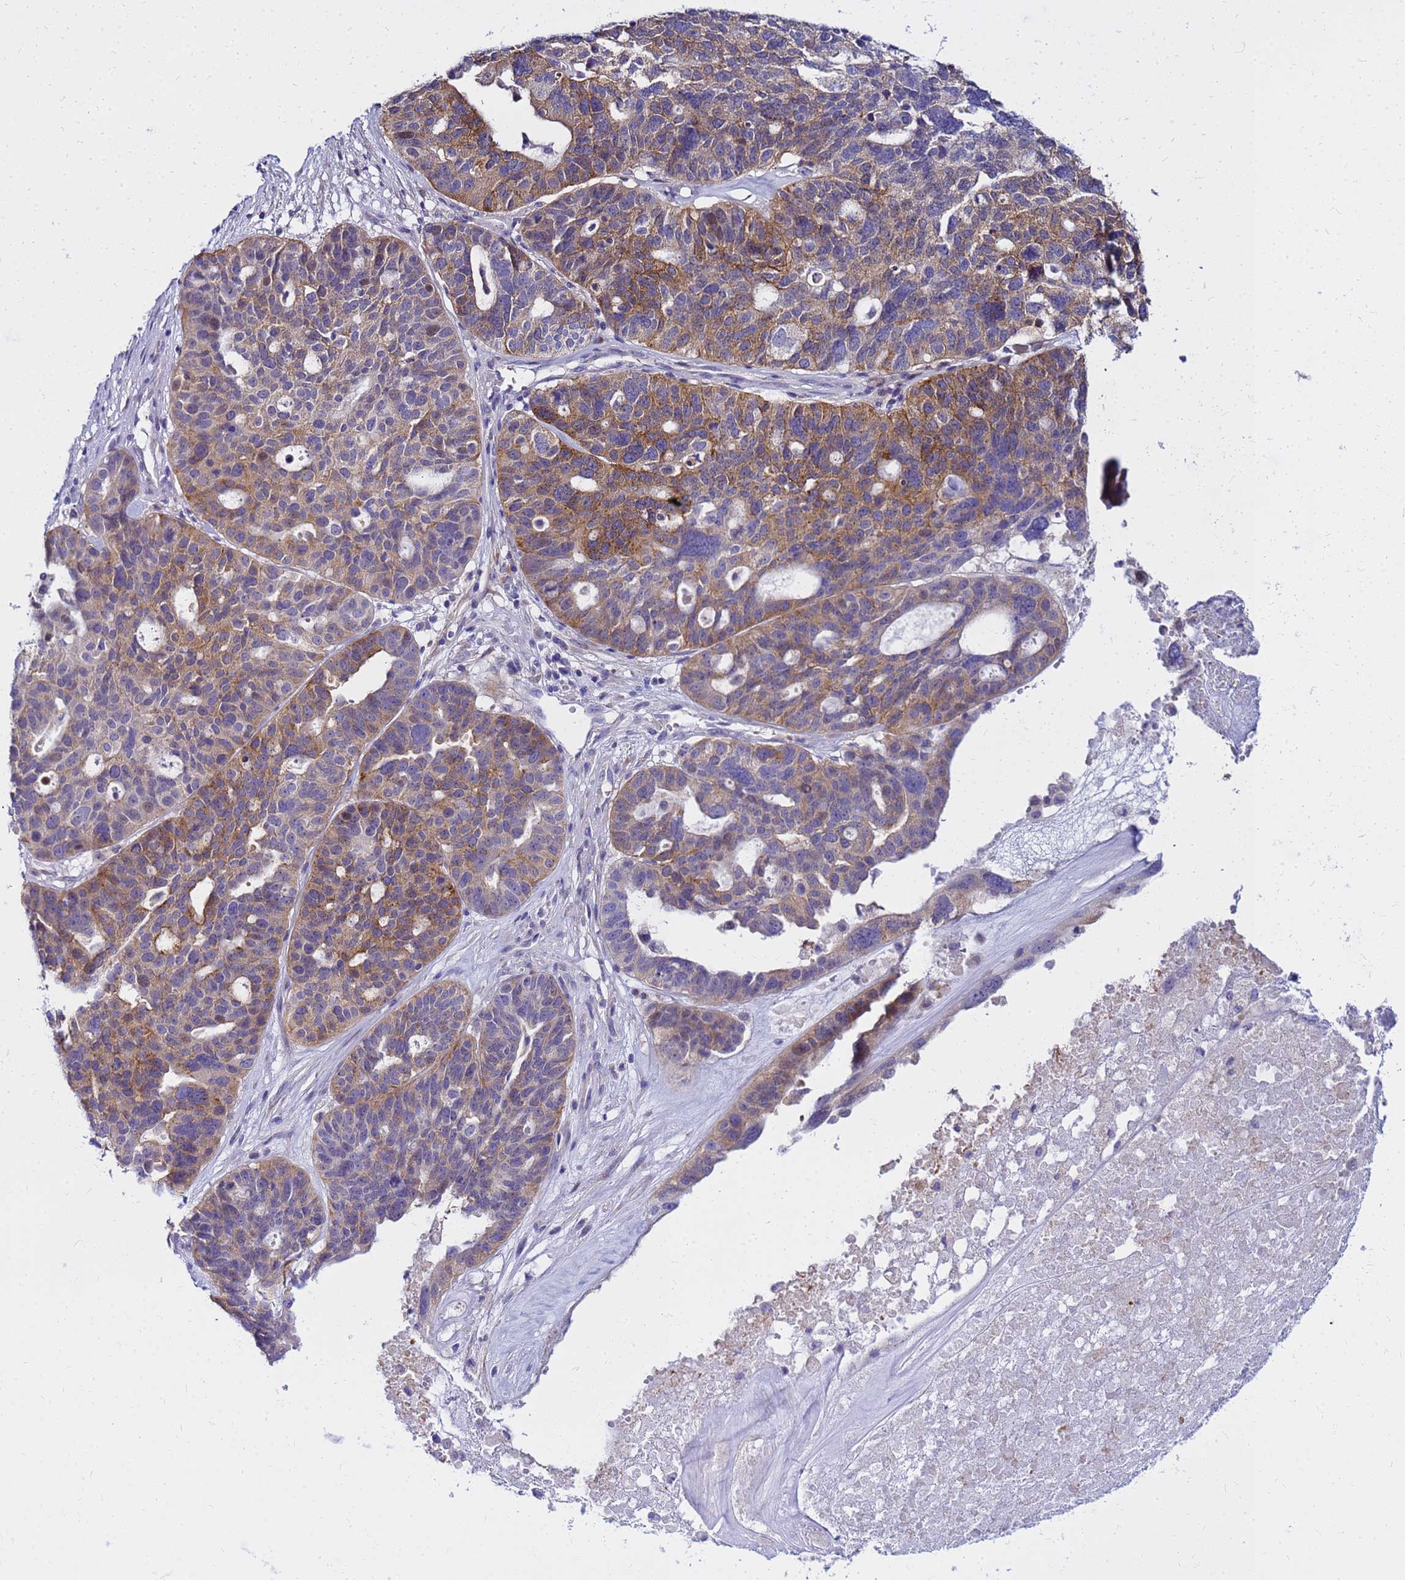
{"staining": {"intensity": "moderate", "quantity": "25%-75%", "location": "cytoplasmic/membranous"}, "tissue": "ovarian cancer", "cell_type": "Tumor cells", "image_type": "cancer", "snomed": [{"axis": "morphology", "description": "Cystadenocarcinoma, serous, NOS"}, {"axis": "topography", "description": "Ovary"}], "caption": "This image shows ovarian cancer (serous cystadenocarcinoma) stained with IHC to label a protein in brown. The cytoplasmic/membranous of tumor cells show moderate positivity for the protein. Nuclei are counter-stained blue.", "gene": "HERC5", "patient": {"sex": "female", "age": 59}}